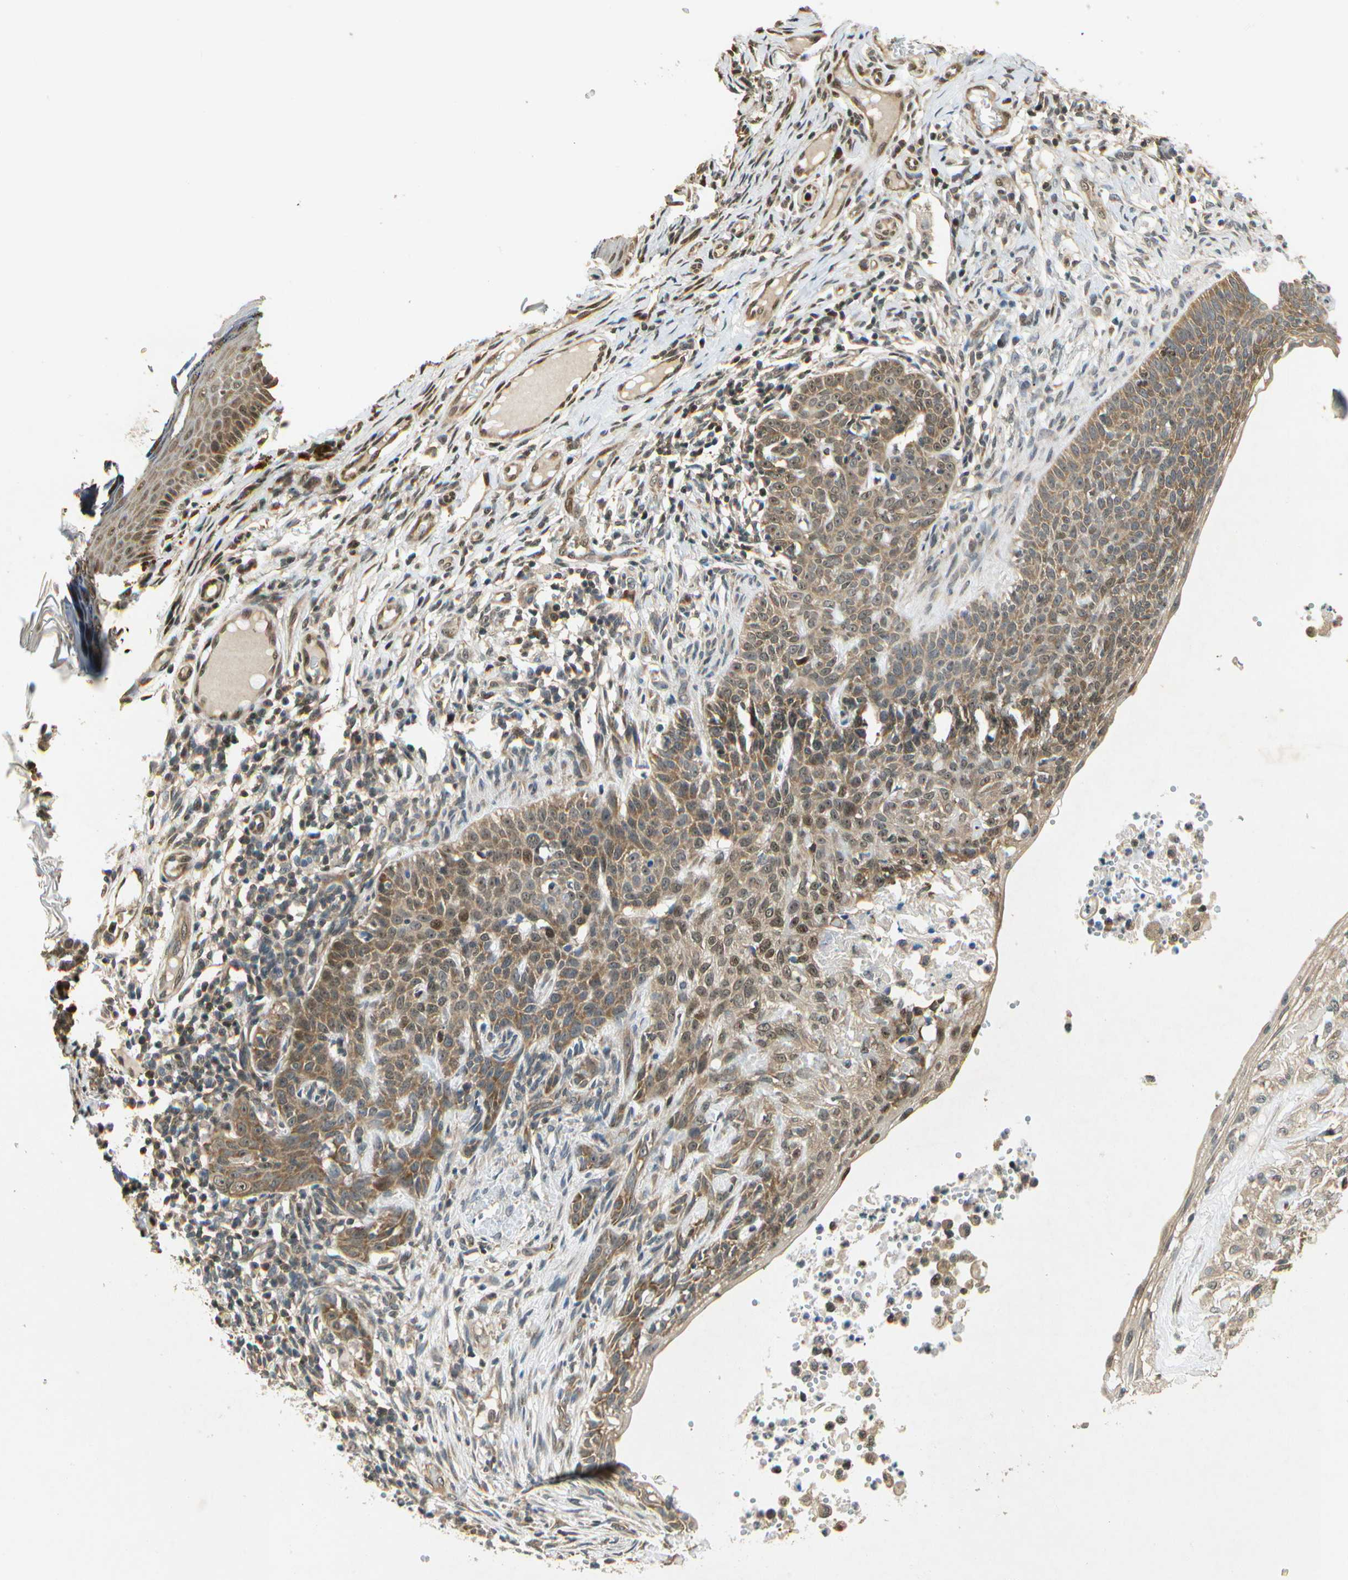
{"staining": {"intensity": "moderate", "quantity": ">75%", "location": "cytoplasmic/membranous"}, "tissue": "skin cancer", "cell_type": "Tumor cells", "image_type": "cancer", "snomed": [{"axis": "morphology", "description": "Normal tissue, NOS"}, {"axis": "morphology", "description": "Basal cell carcinoma"}, {"axis": "topography", "description": "Skin"}], "caption": "IHC micrograph of neoplastic tissue: skin cancer stained using immunohistochemistry exhibits medium levels of moderate protein expression localized specifically in the cytoplasmic/membranous of tumor cells, appearing as a cytoplasmic/membranous brown color.", "gene": "EIF1AX", "patient": {"sex": "male", "age": 87}}